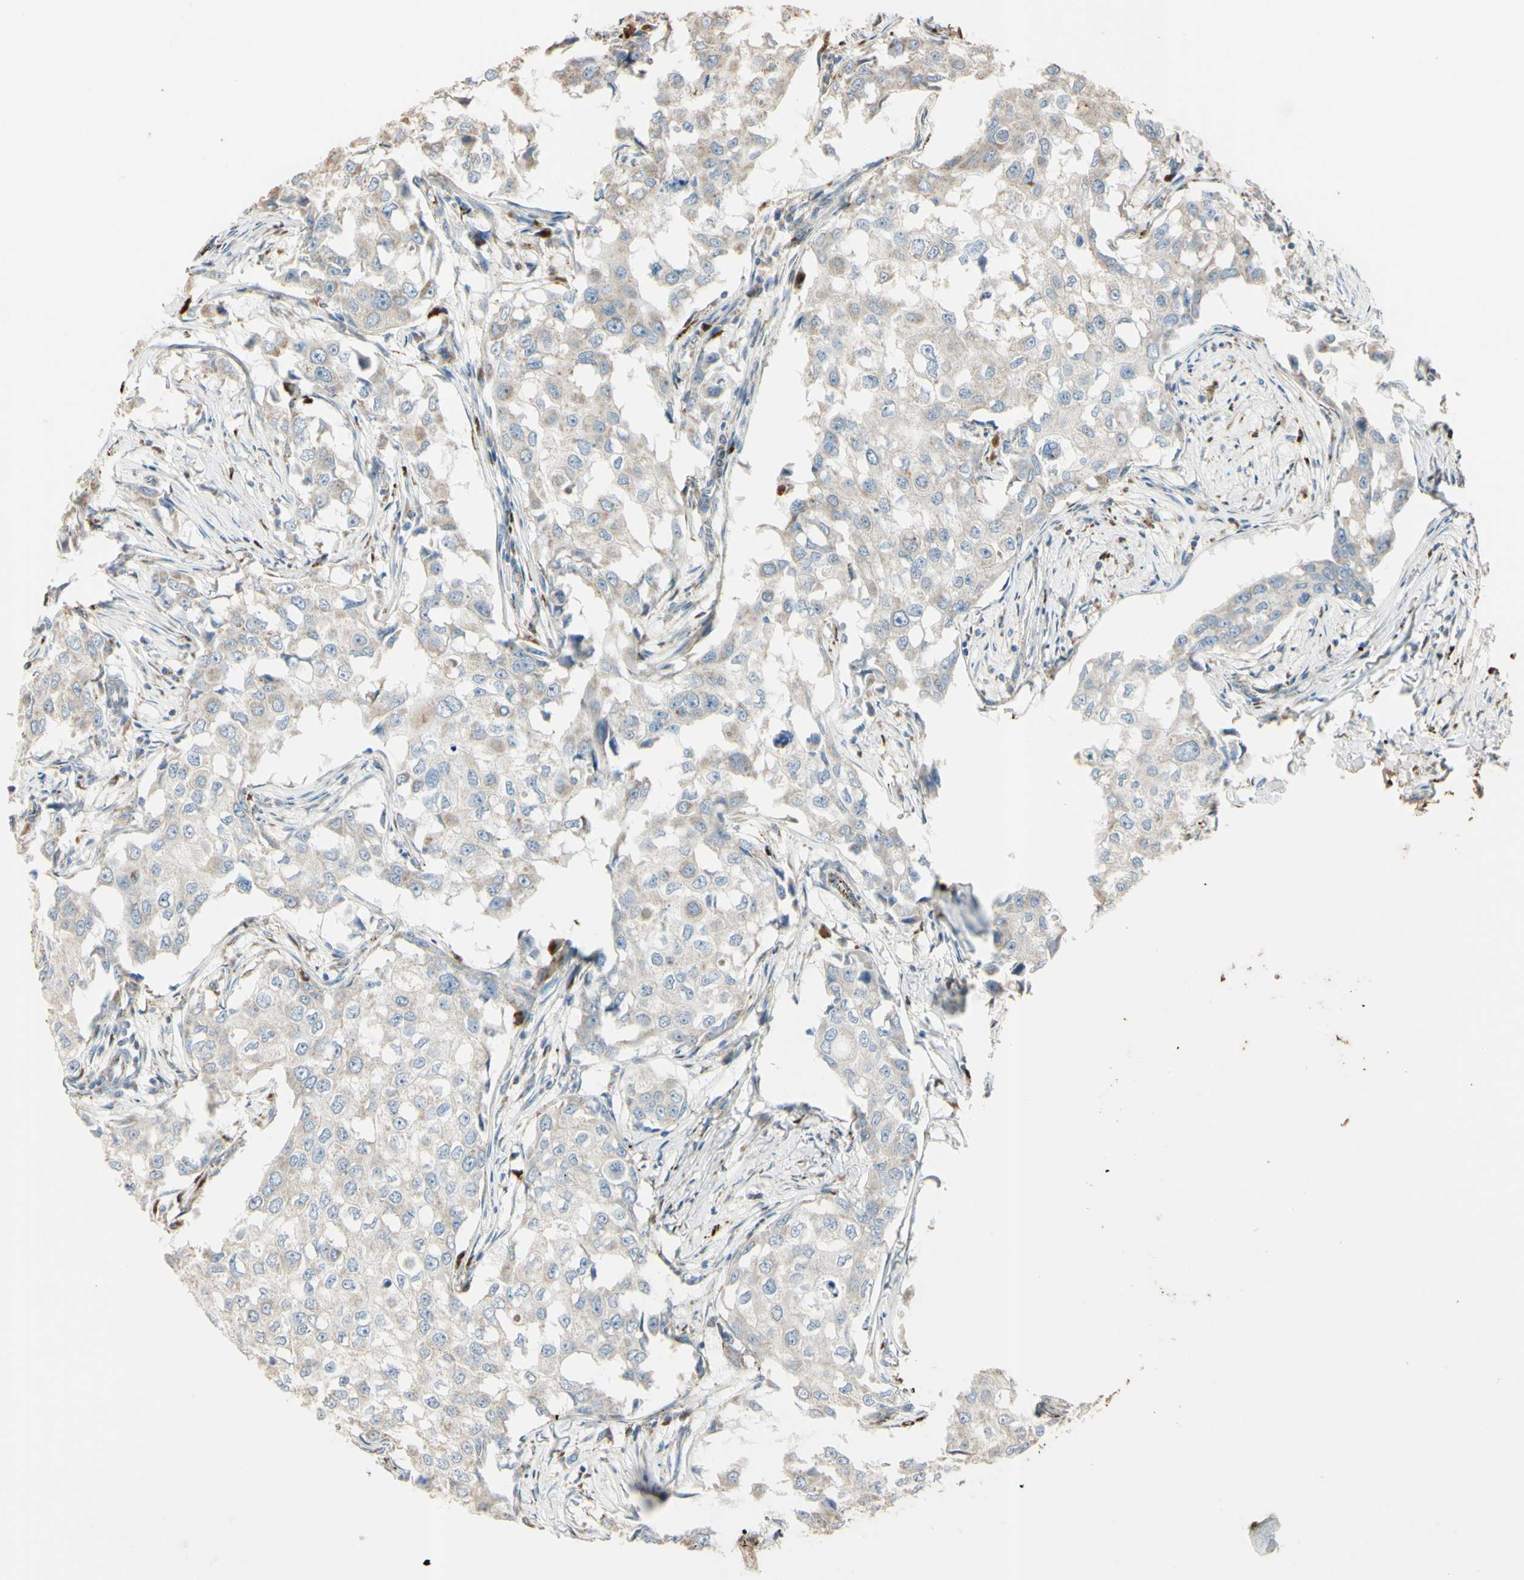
{"staining": {"intensity": "weak", "quantity": "<25%", "location": "cytoplasmic/membranous"}, "tissue": "breast cancer", "cell_type": "Tumor cells", "image_type": "cancer", "snomed": [{"axis": "morphology", "description": "Duct carcinoma"}, {"axis": "topography", "description": "Breast"}], "caption": "Tumor cells are negative for protein expression in human breast cancer (infiltrating ductal carcinoma).", "gene": "ANGPTL1", "patient": {"sex": "female", "age": 27}}